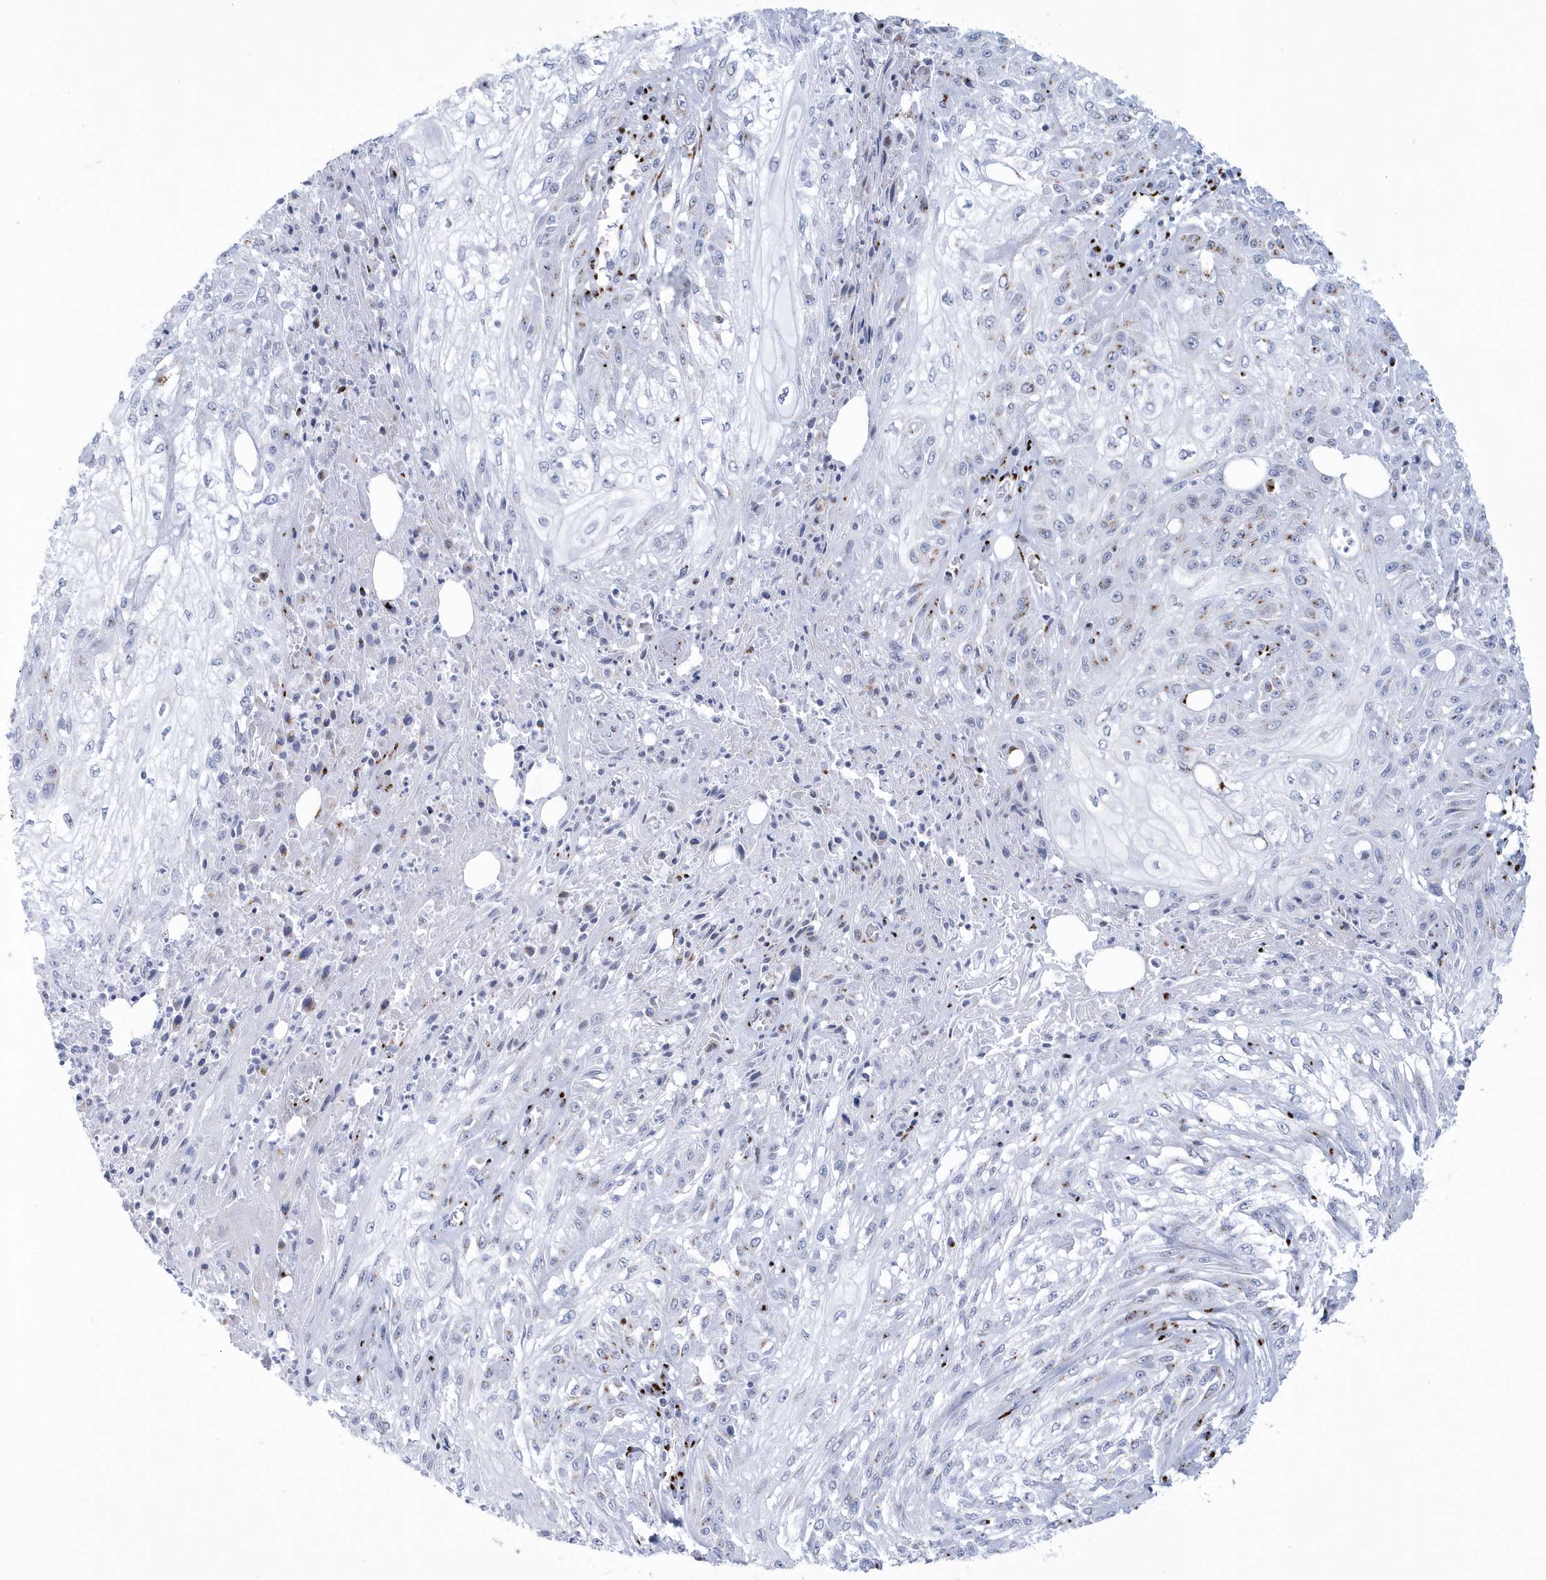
{"staining": {"intensity": "moderate", "quantity": "<25%", "location": "cytoplasmic/membranous"}, "tissue": "skin cancer", "cell_type": "Tumor cells", "image_type": "cancer", "snomed": [{"axis": "morphology", "description": "Squamous cell carcinoma, NOS"}, {"axis": "morphology", "description": "Squamous cell carcinoma, metastatic, NOS"}, {"axis": "topography", "description": "Skin"}, {"axis": "topography", "description": "Lymph node"}], "caption": "Skin cancer (squamous cell carcinoma) stained for a protein shows moderate cytoplasmic/membranous positivity in tumor cells.", "gene": "SLX9", "patient": {"sex": "male", "age": 75}}